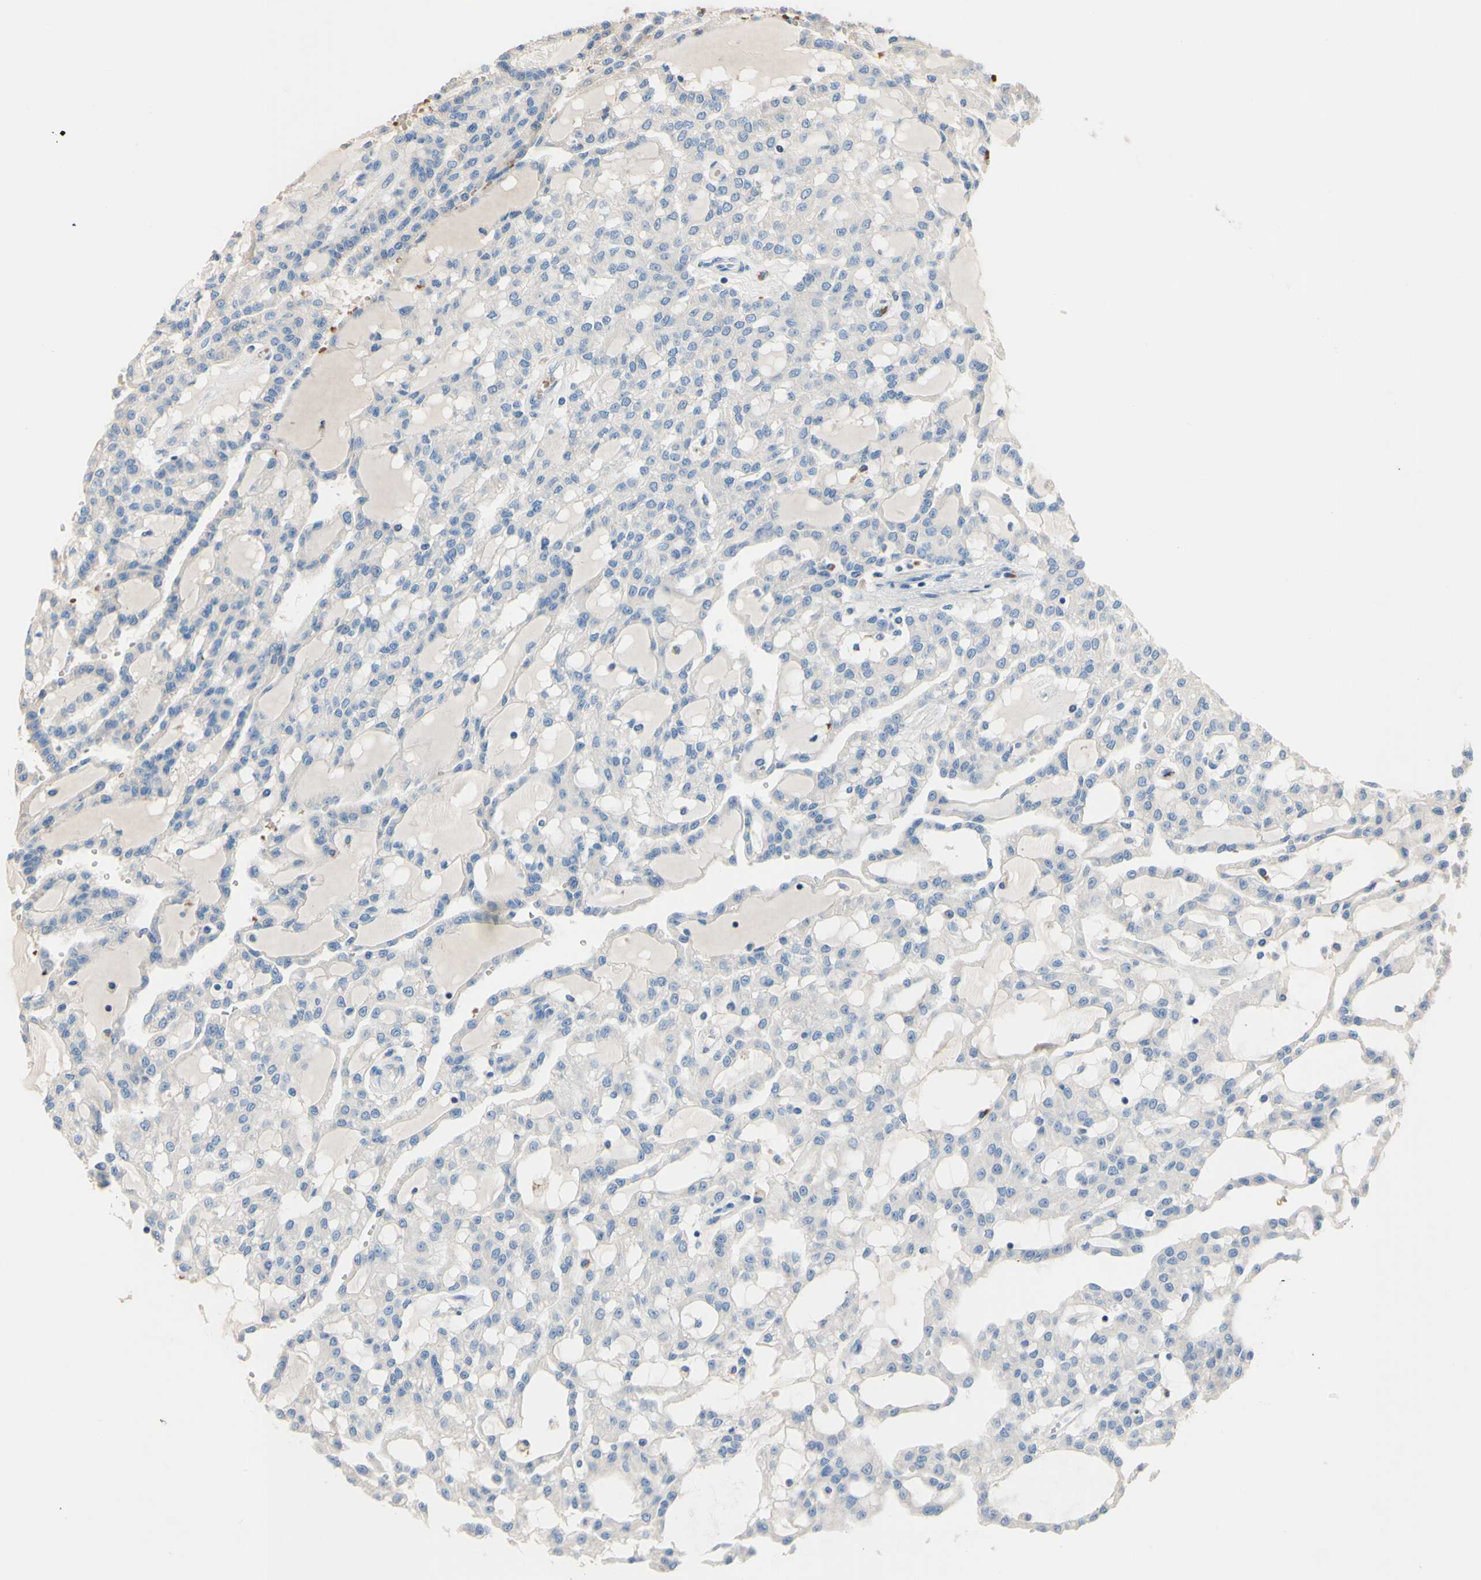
{"staining": {"intensity": "negative", "quantity": "none", "location": "none"}, "tissue": "renal cancer", "cell_type": "Tumor cells", "image_type": "cancer", "snomed": [{"axis": "morphology", "description": "Adenocarcinoma, NOS"}, {"axis": "topography", "description": "Kidney"}], "caption": "IHC micrograph of renal cancer stained for a protein (brown), which reveals no expression in tumor cells.", "gene": "CDON", "patient": {"sex": "male", "age": 63}}